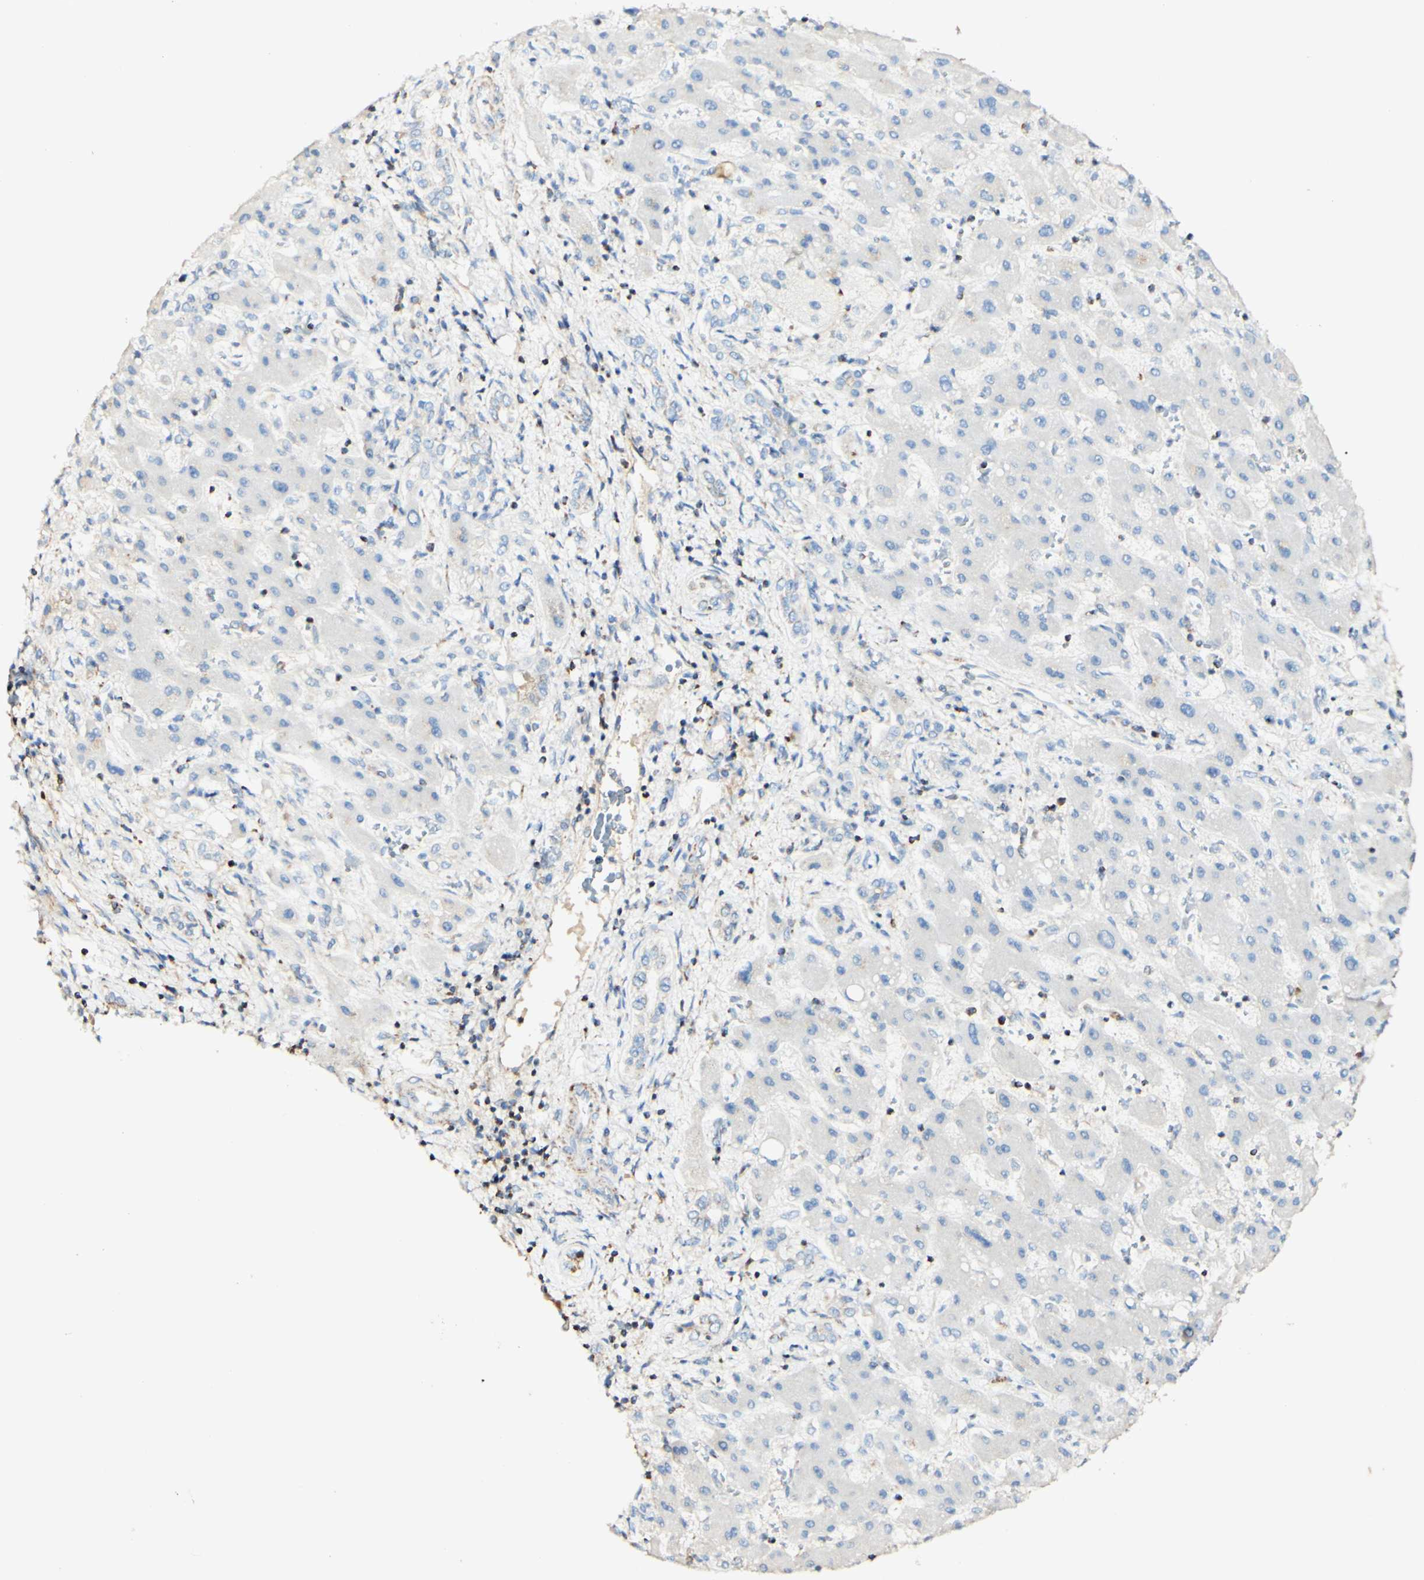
{"staining": {"intensity": "negative", "quantity": "none", "location": "none"}, "tissue": "liver cancer", "cell_type": "Tumor cells", "image_type": "cancer", "snomed": [{"axis": "morphology", "description": "Cholangiocarcinoma"}, {"axis": "topography", "description": "Liver"}], "caption": "Human cholangiocarcinoma (liver) stained for a protein using immunohistochemistry (IHC) displays no positivity in tumor cells.", "gene": "OXCT1", "patient": {"sex": "male", "age": 50}}